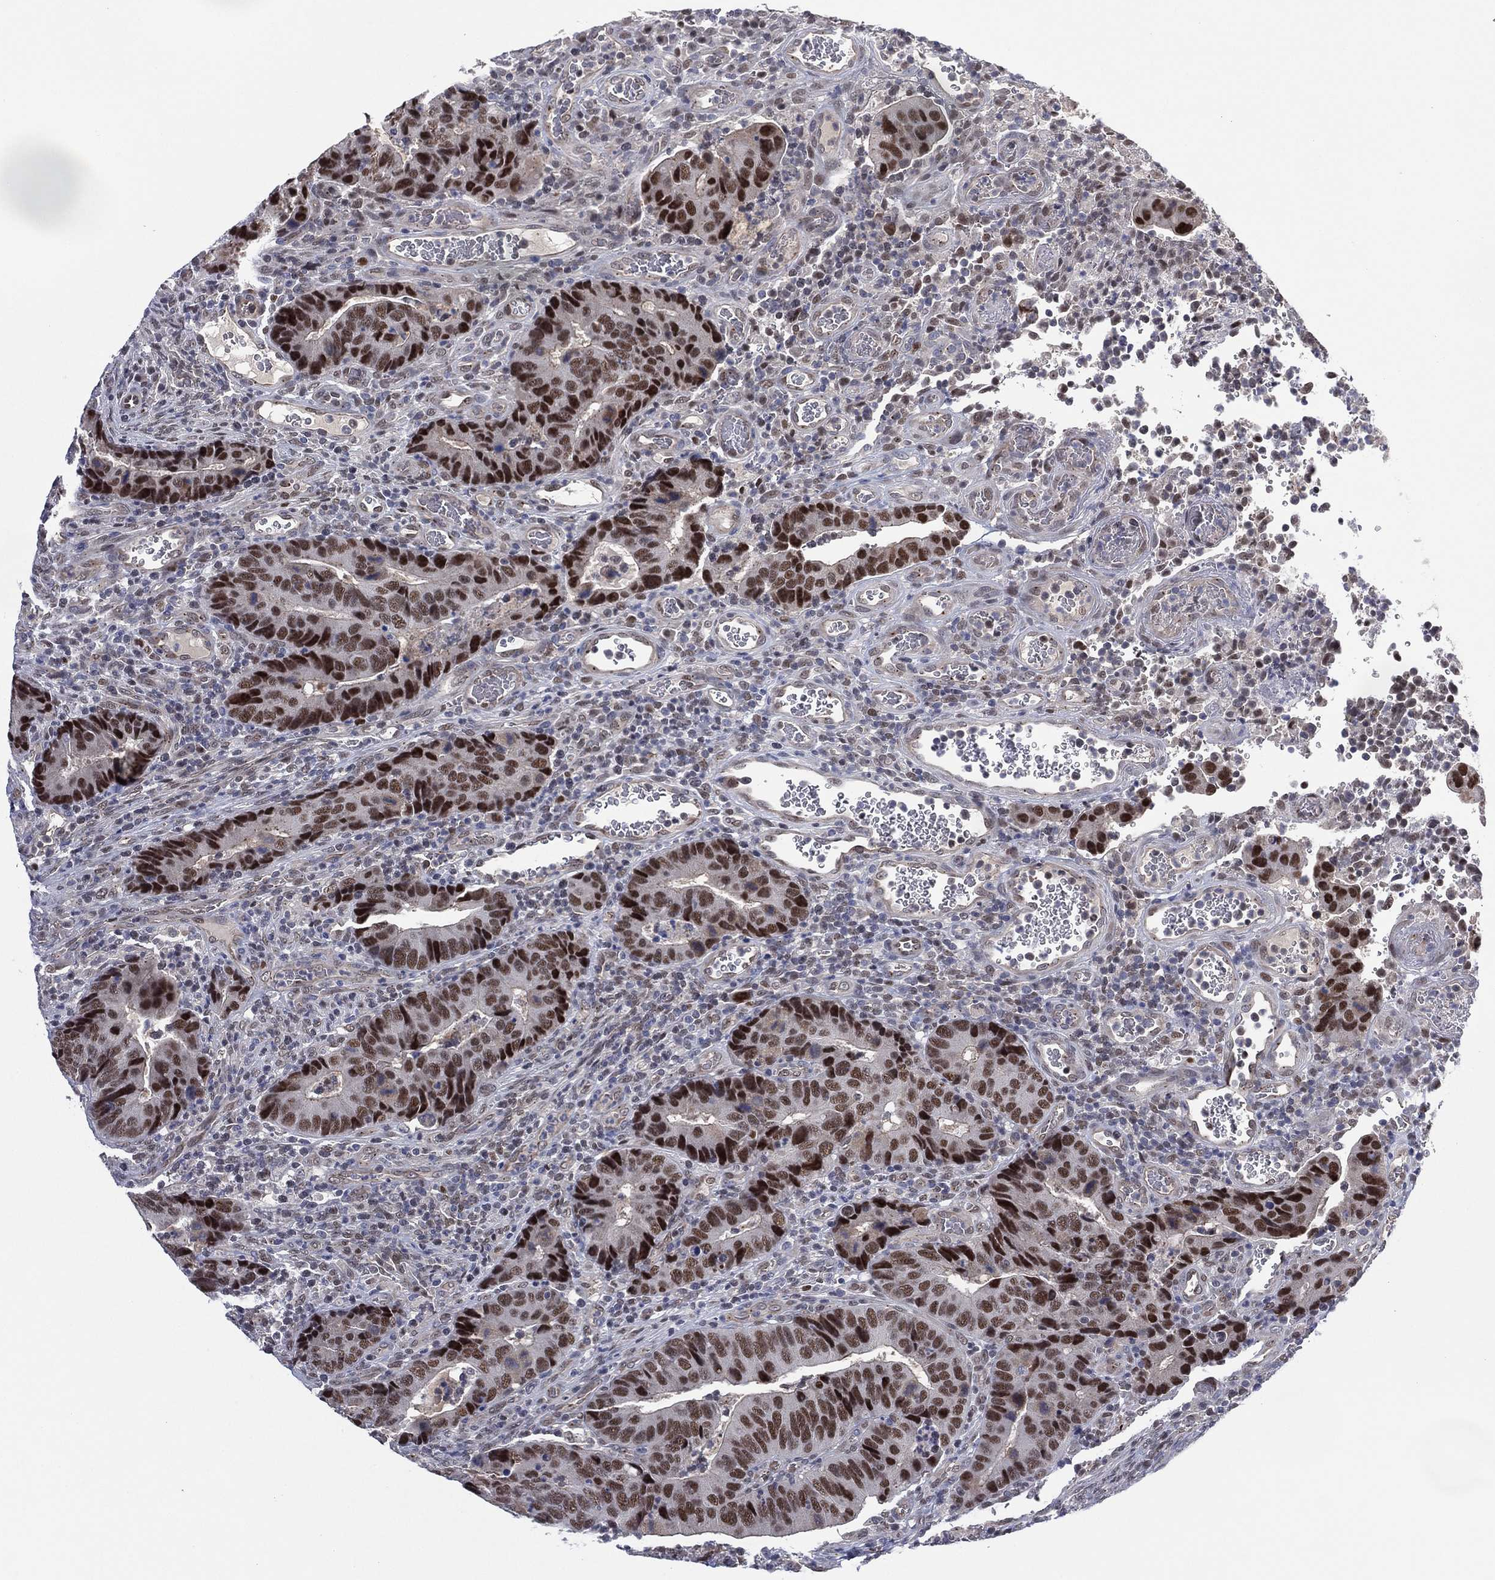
{"staining": {"intensity": "strong", "quantity": "25%-75%", "location": "nuclear"}, "tissue": "colorectal cancer", "cell_type": "Tumor cells", "image_type": "cancer", "snomed": [{"axis": "morphology", "description": "Adenocarcinoma, NOS"}, {"axis": "topography", "description": "Colon"}], "caption": "About 25%-75% of tumor cells in human colorectal cancer exhibit strong nuclear protein positivity as visualized by brown immunohistochemical staining.", "gene": "GSE1", "patient": {"sex": "female", "age": 56}}